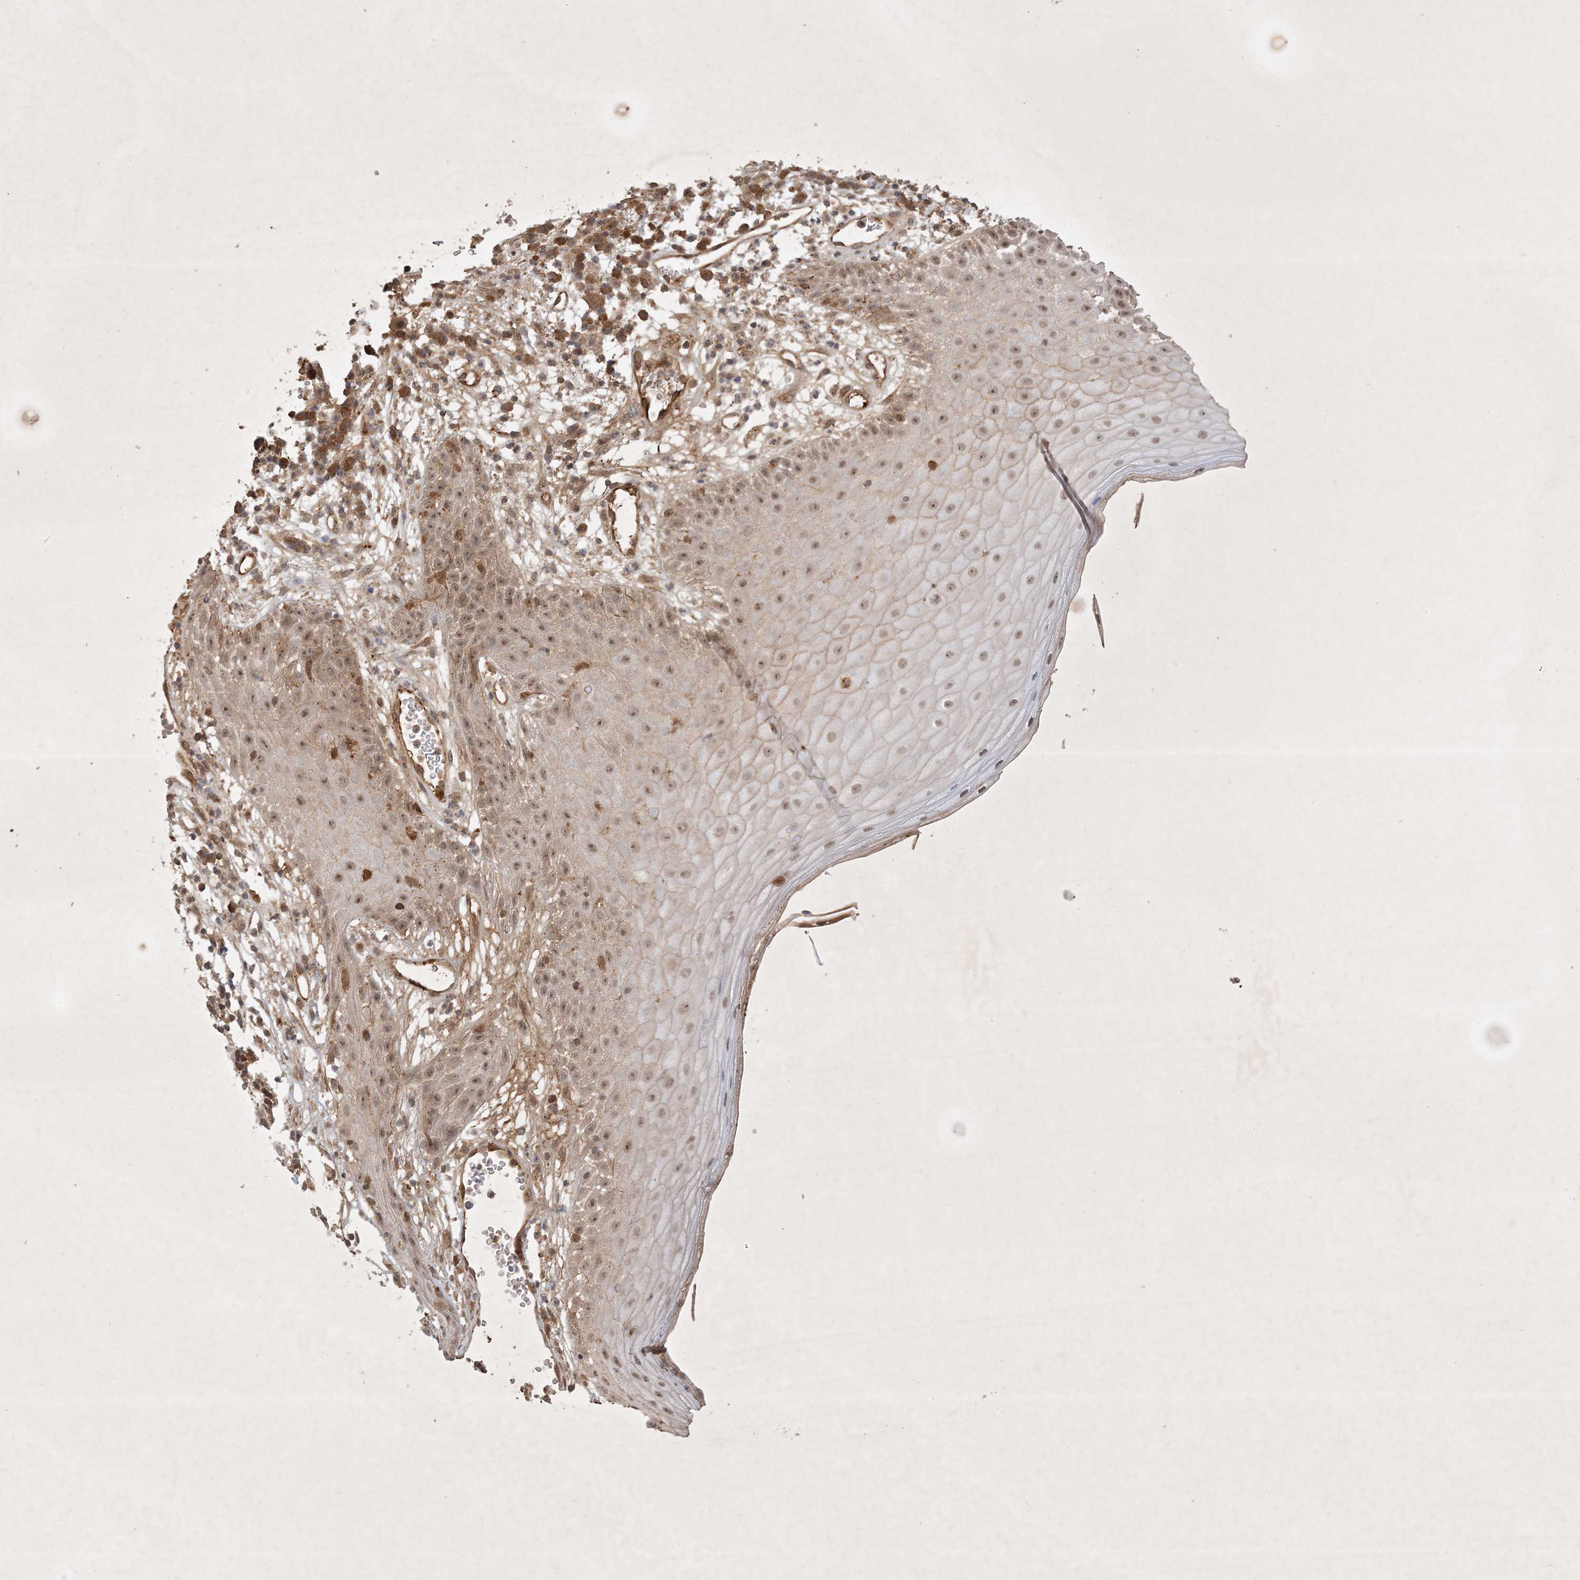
{"staining": {"intensity": "moderate", "quantity": "25%-75%", "location": "nuclear"}, "tissue": "skin cancer", "cell_type": "Tumor cells", "image_type": "cancer", "snomed": [{"axis": "morphology", "description": "Squamous cell carcinoma, NOS"}, {"axis": "topography", "description": "Skin"}], "caption": "Immunohistochemistry image of neoplastic tissue: human squamous cell carcinoma (skin) stained using IHC displays medium levels of moderate protein expression localized specifically in the nuclear of tumor cells, appearing as a nuclear brown color.", "gene": "ZCCHC4", "patient": {"sex": "female", "age": 90}}